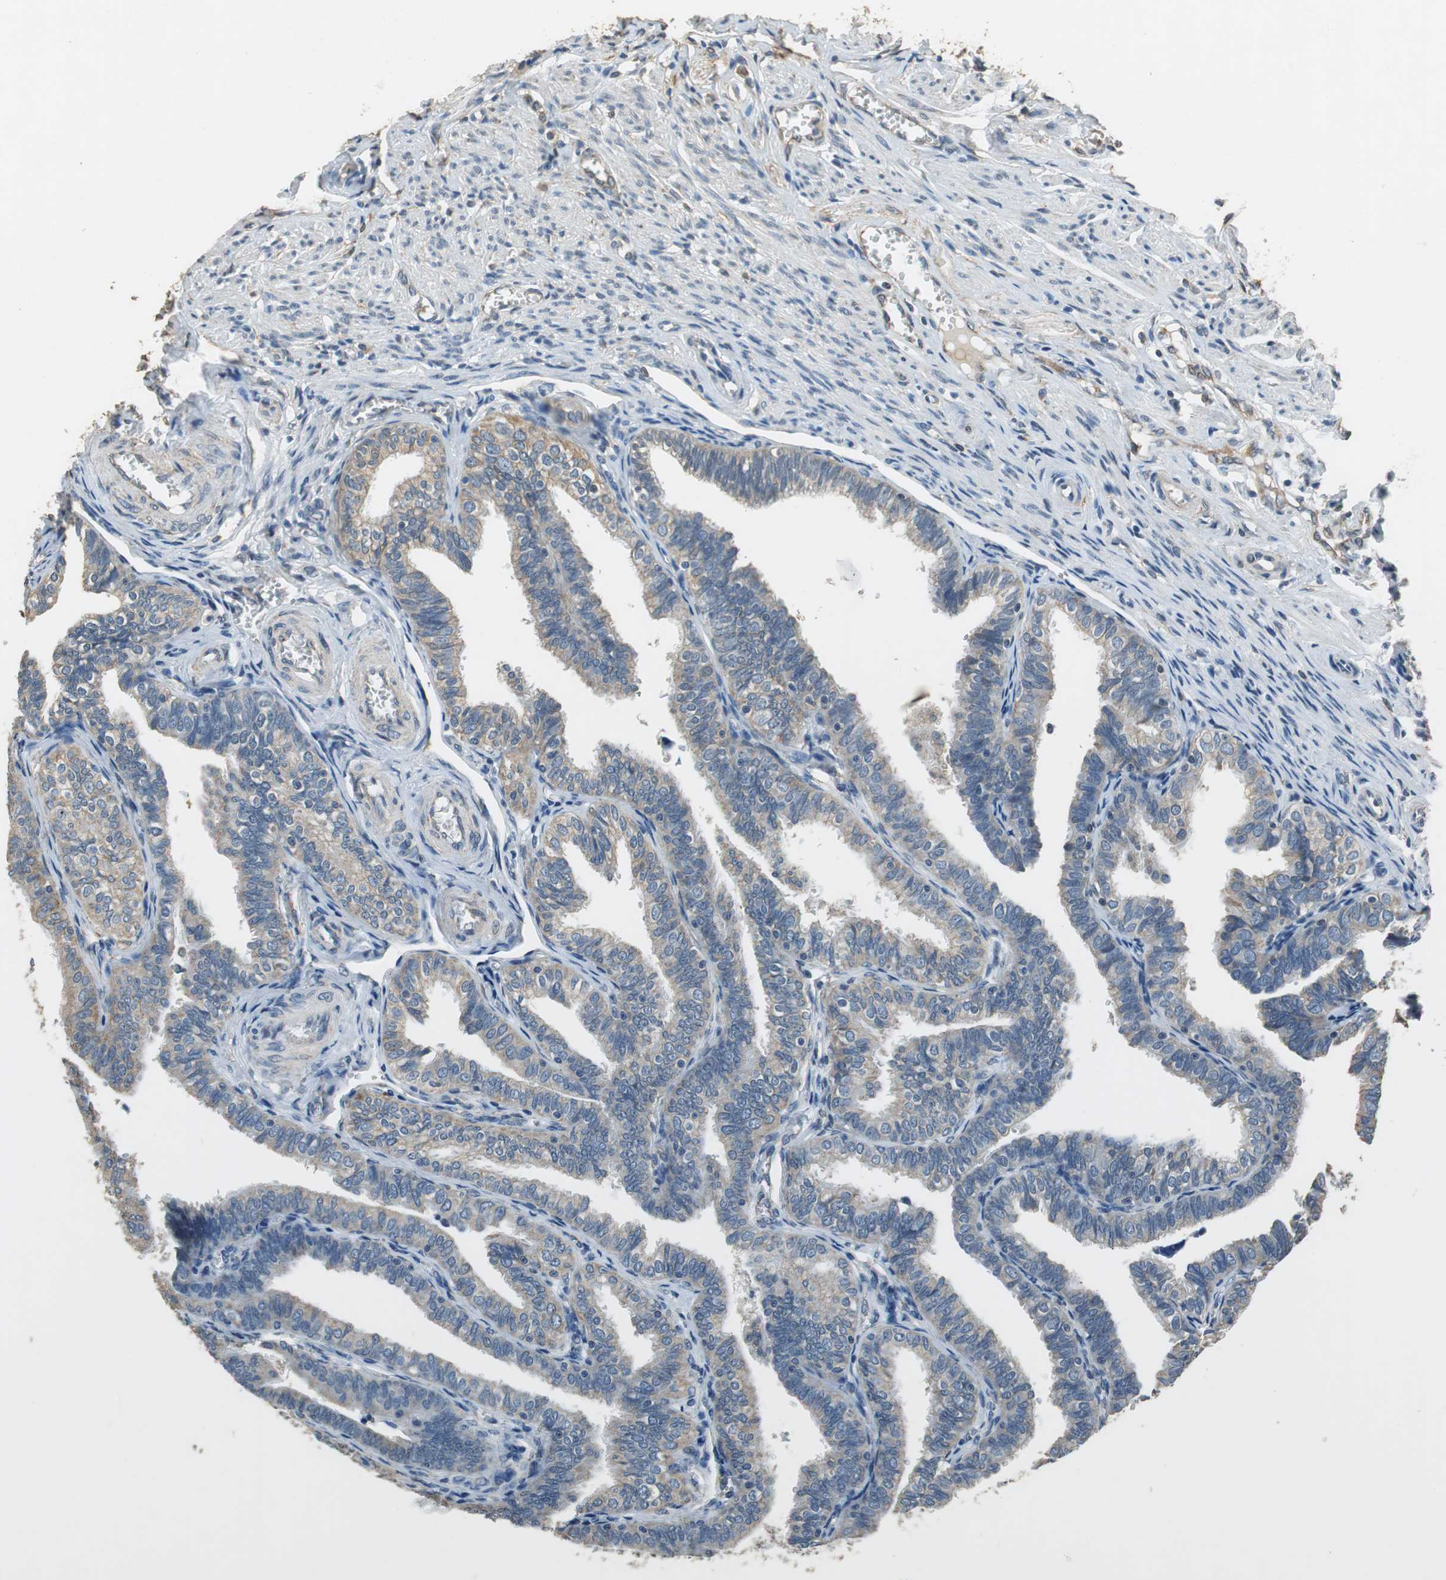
{"staining": {"intensity": "moderate", "quantity": ">75%", "location": "cytoplasmic/membranous"}, "tissue": "fallopian tube", "cell_type": "Glandular cells", "image_type": "normal", "snomed": [{"axis": "morphology", "description": "Normal tissue, NOS"}, {"axis": "topography", "description": "Fallopian tube"}], "caption": "DAB immunohistochemical staining of normal human fallopian tube exhibits moderate cytoplasmic/membranous protein expression in about >75% of glandular cells.", "gene": "ALDH4A1", "patient": {"sex": "female", "age": 46}}